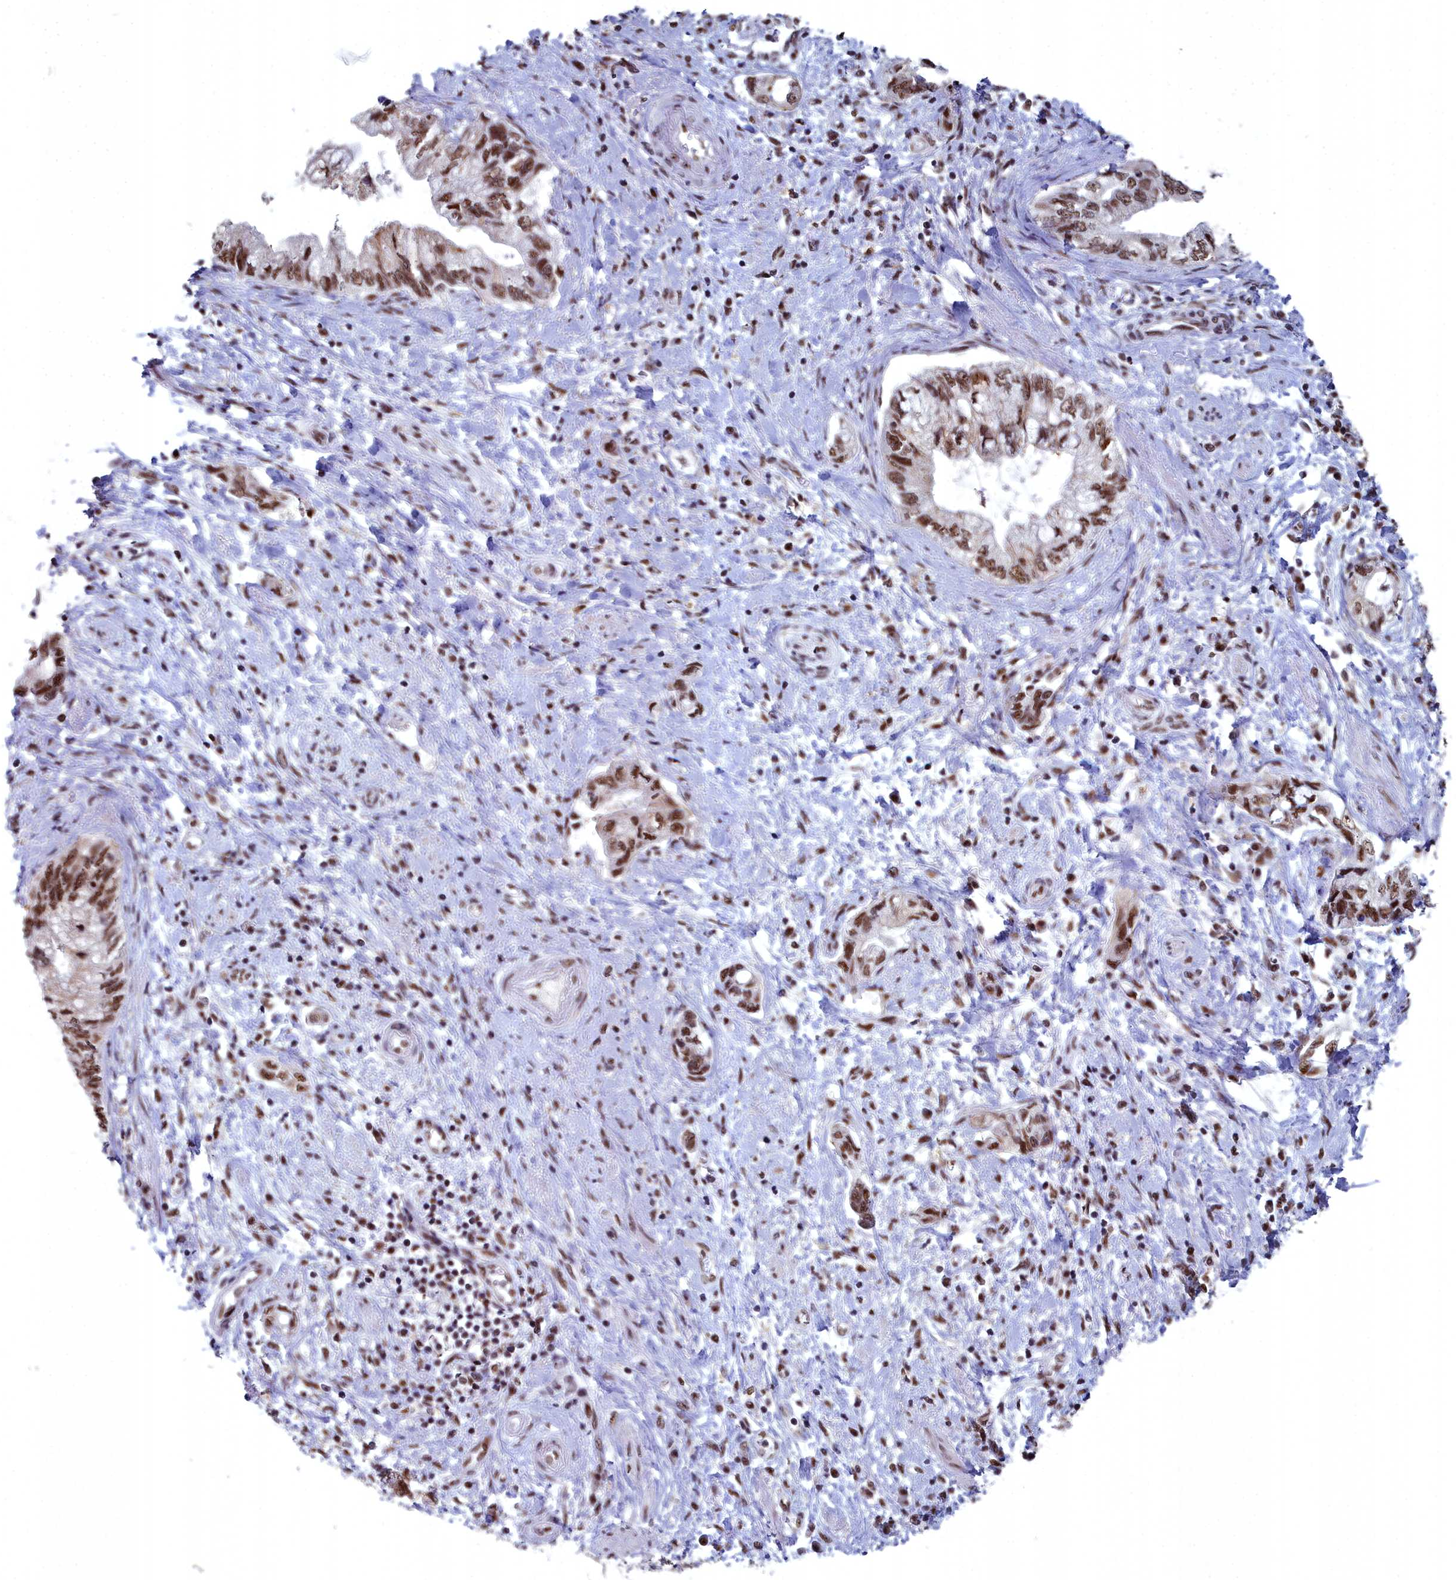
{"staining": {"intensity": "strong", "quantity": ">75%", "location": "nuclear"}, "tissue": "pancreatic cancer", "cell_type": "Tumor cells", "image_type": "cancer", "snomed": [{"axis": "morphology", "description": "Adenocarcinoma, NOS"}, {"axis": "topography", "description": "Pancreas"}], "caption": "DAB immunohistochemical staining of adenocarcinoma (pancreatic) exhibits strong nuclear protein staining in approximately >75% of tumor cells. The staining was performed using DAB, with brown indicating positive protein expression. Nuclei are stained blue with hematoxylin.", "gene": "SF3B3", "patient": {"sex": "female", "age": 73}}